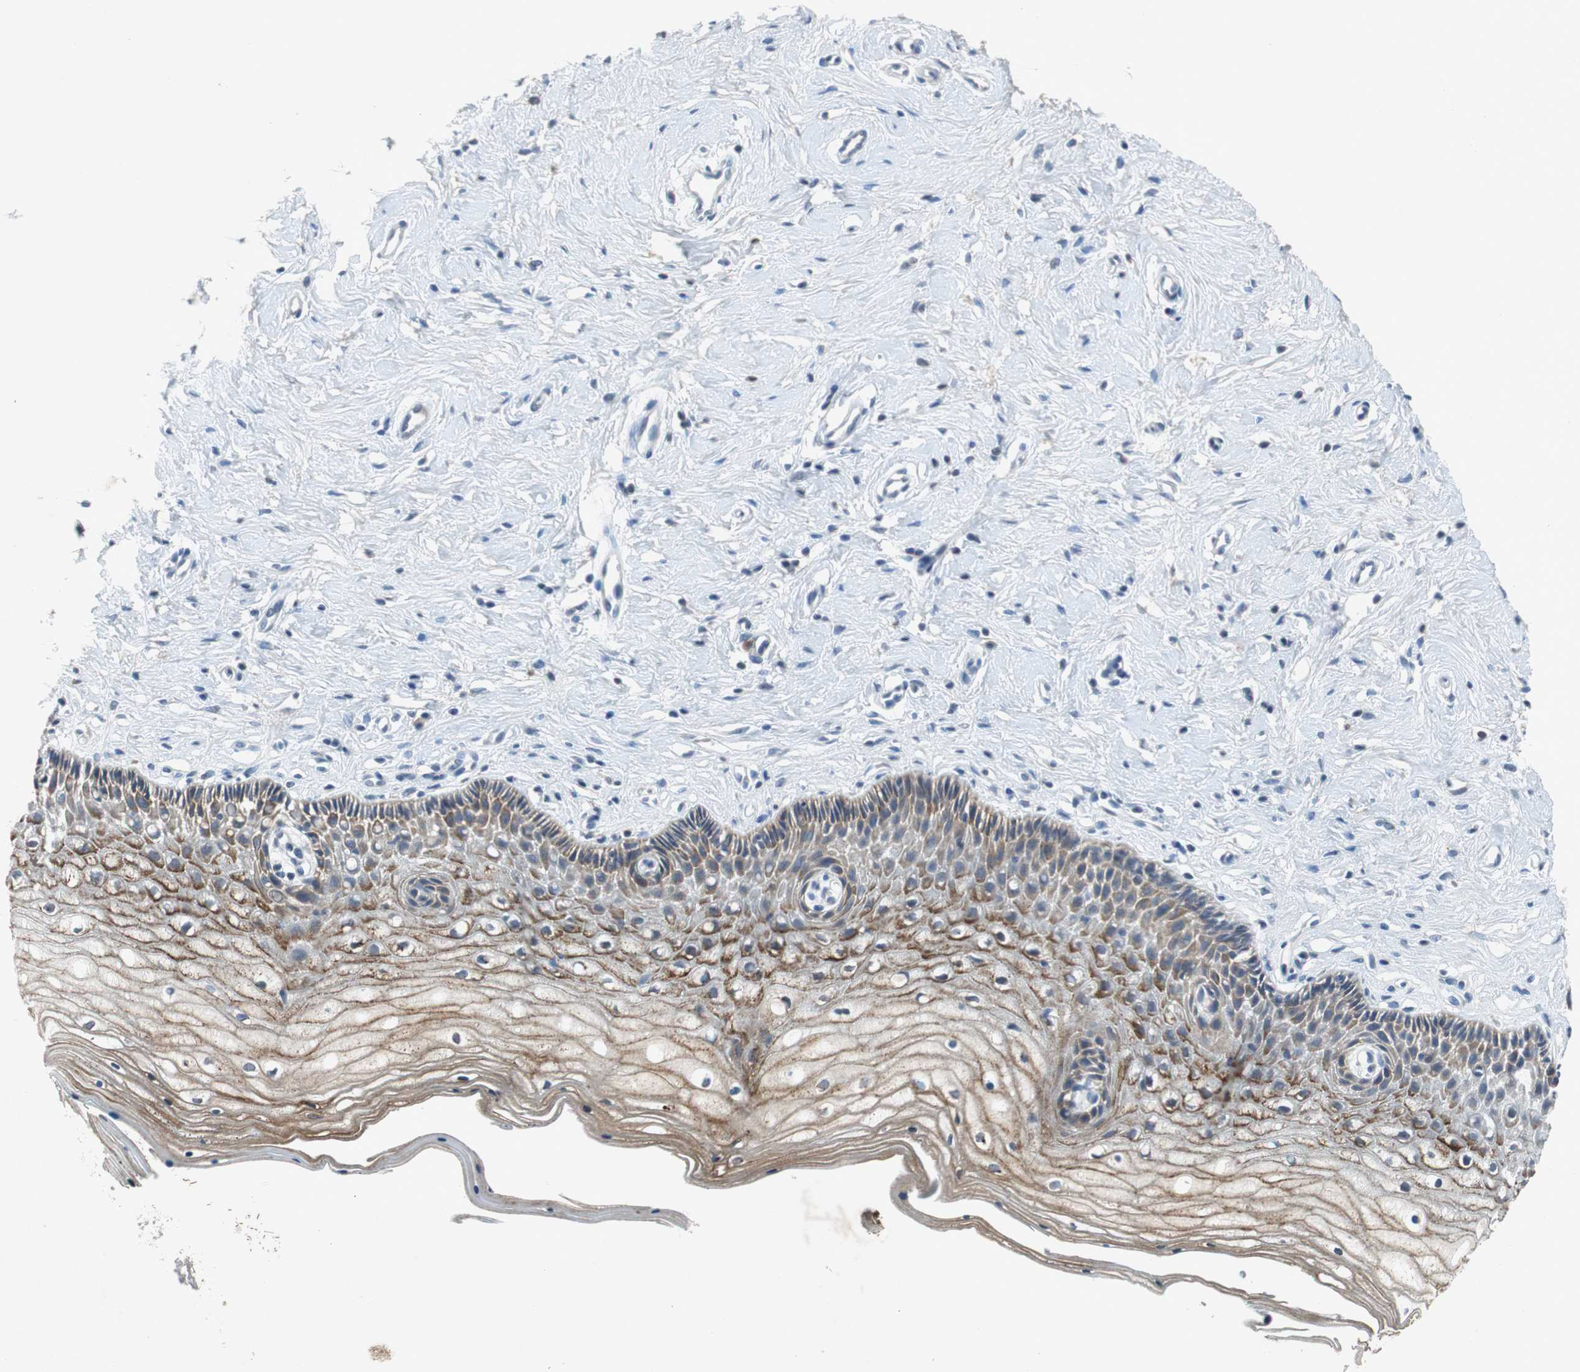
{"staining": {"intensity": "strong", "quantity": "25%-75%", "location": "cytoplasmic/membranous"}, "tissue": "cervix", "cell_type": "Squamous epithelial cells", "image_type": "normal", "snomed": [{"axis": "morphology", "description": "Normal tissue, NOS"}, {"axis": "topography", "description": "Cervix"}], "caption": "Protein expression analysis of benign cervix displays strong cytoplasmic/membranous expression in about 25%-75% of squamous epithelial cells.", "gene": "GLCCI1", "patient": {"sex": "female", "age": 46}}